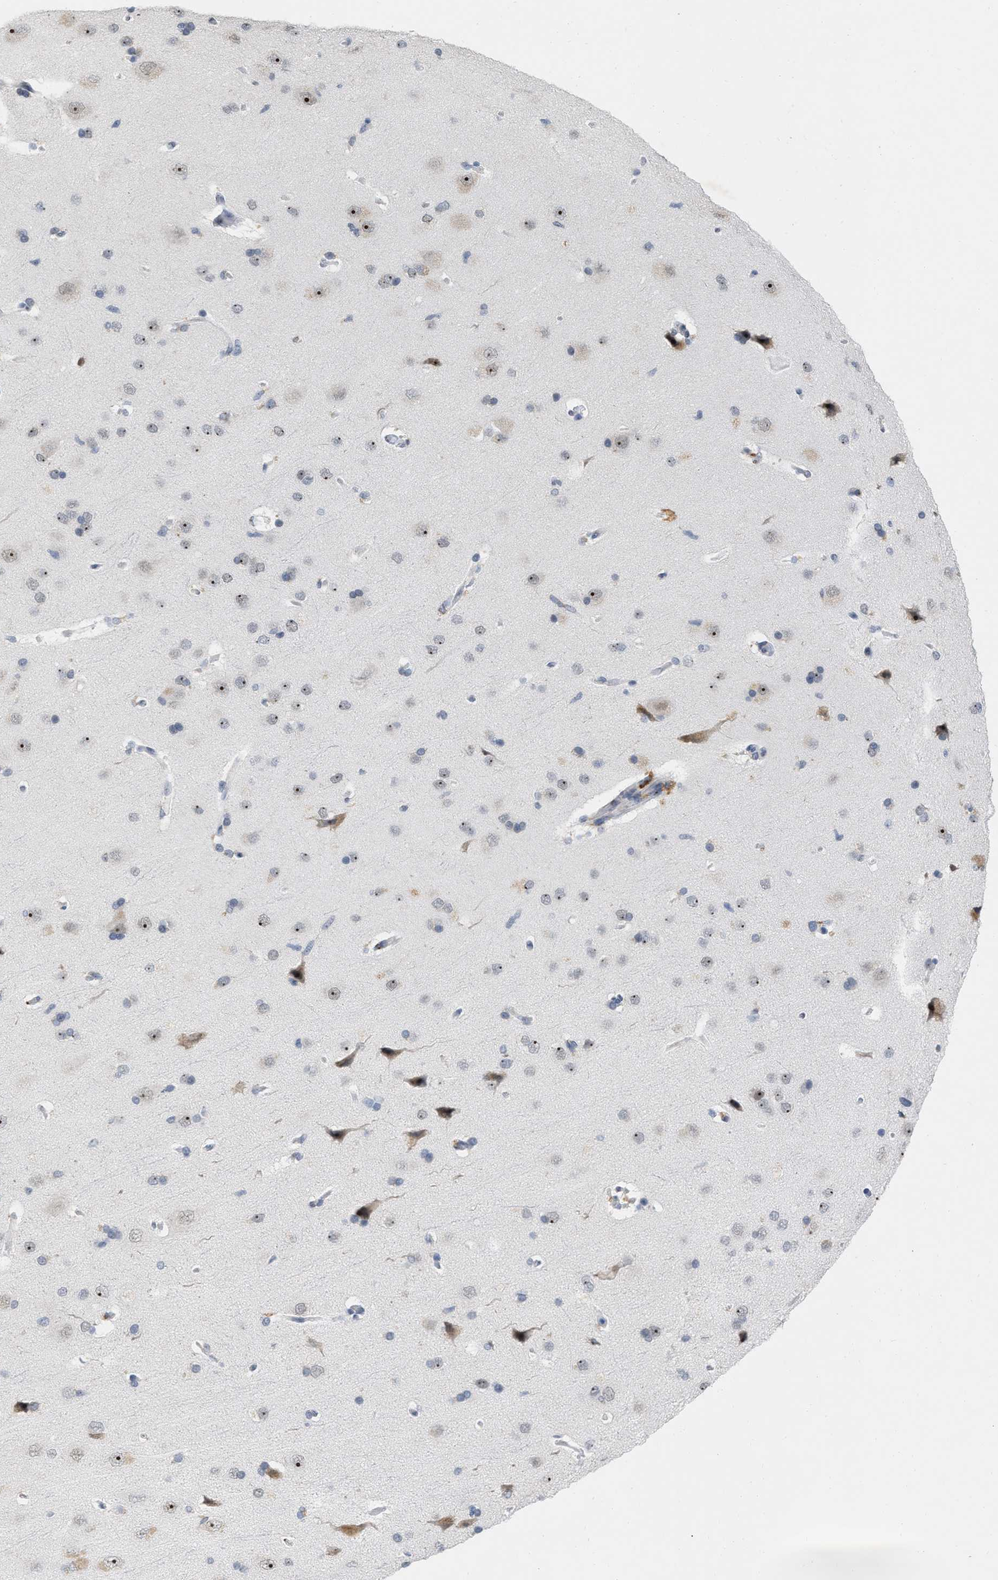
{"staining": {"intensity": "negative", "quantity": "none", "location": "none"}, "tissue": "cerebral cortex", "cell_type": "Endothelial cells", "image_type": "normal", "snomed": [{"axis": "morphology", "description": "Normal tissue, NOS"}, {"axis": "topography", "description": "Cerebral cortex"}], "caption": "The histopathology image exhibits no staining of endothelial cells in benign cerebral cortex. (DAB (3,3'-diaminobenzidine) immunohistochemistry (IHC), high magnification).", "gene": "ELAC2", "patient": {"sex": "male", "age": 62}}